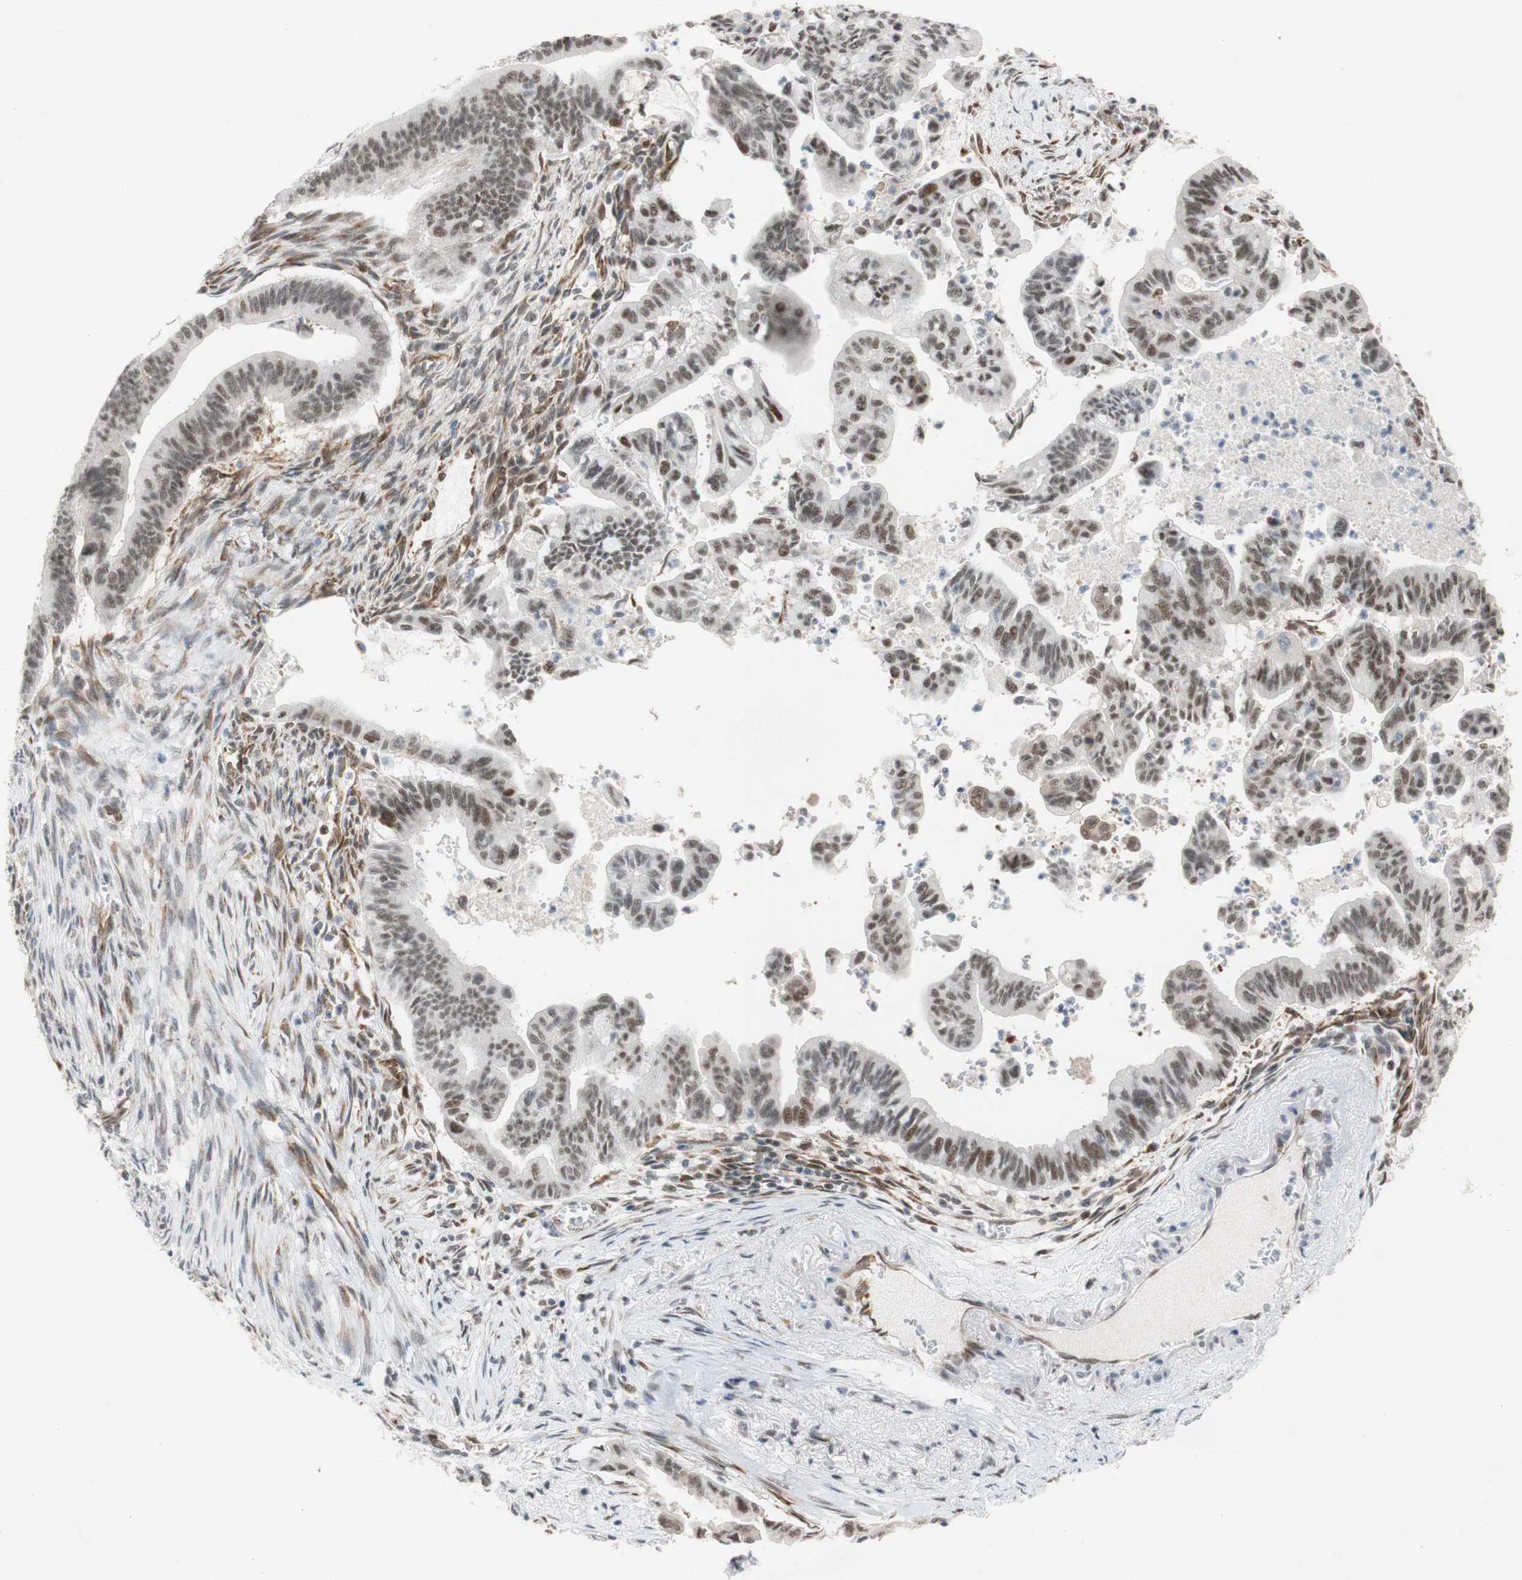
{"staining": {"intensity": "moderate", "quantity": ">75%", "location": "nuclear"}, "tissue": "pancreatic cancer", "cell_type": "Tumor cells", "image_type": "cancer", "snomed": [{"axis": "morphology", "description": "Adenocarcinoma, NOS"}, {"axis": "topography", "description": "Pancreas"}], "caption": "Human pancreatic adenocarcinoma stained with a brown dye reveals moderate nuclear positive positivity in approximately >75% of tumor cells.", "gene": "SAP18", "patient": {"sex": "male", "age": 70}}